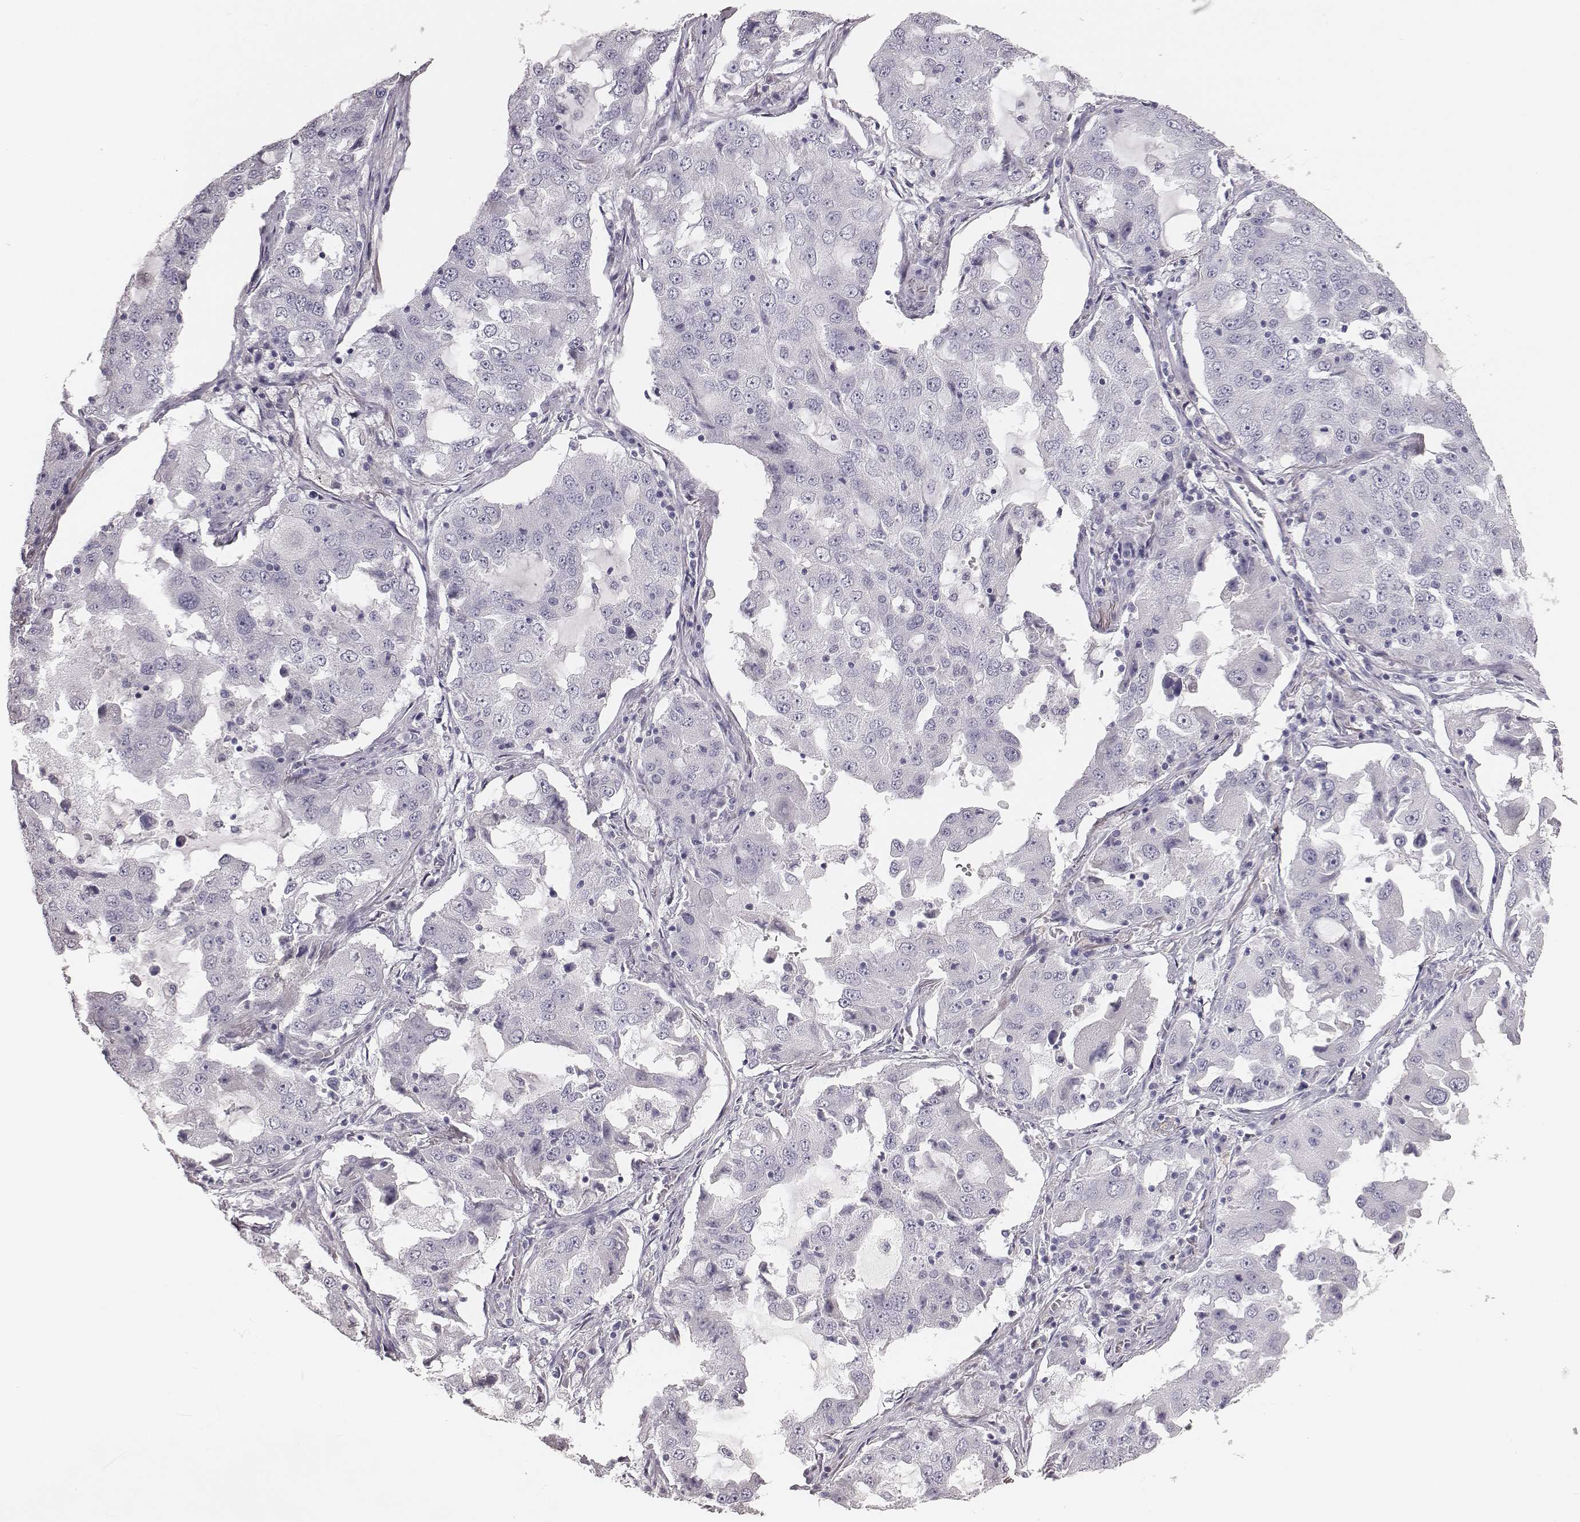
{"staining": {"intensity": "negative", "quantity": "none", "location": "none"}, "tissue": "lung cancer", "cell_type": "Tumor cells", "image_type": "cancer", "snomed": [{"axis": "morphology", "description": "Adenocarcinoma, NOS"}, {"axis": "topography", "description": "Lung"}], "caption": "IHC histopathology image of lung cancer (adenocarcinoma) stained for a protein (brown), which displays no positivity in tumor cells.", "gene": "MYH6", "patient": {"sex": "female", "age": 61}}